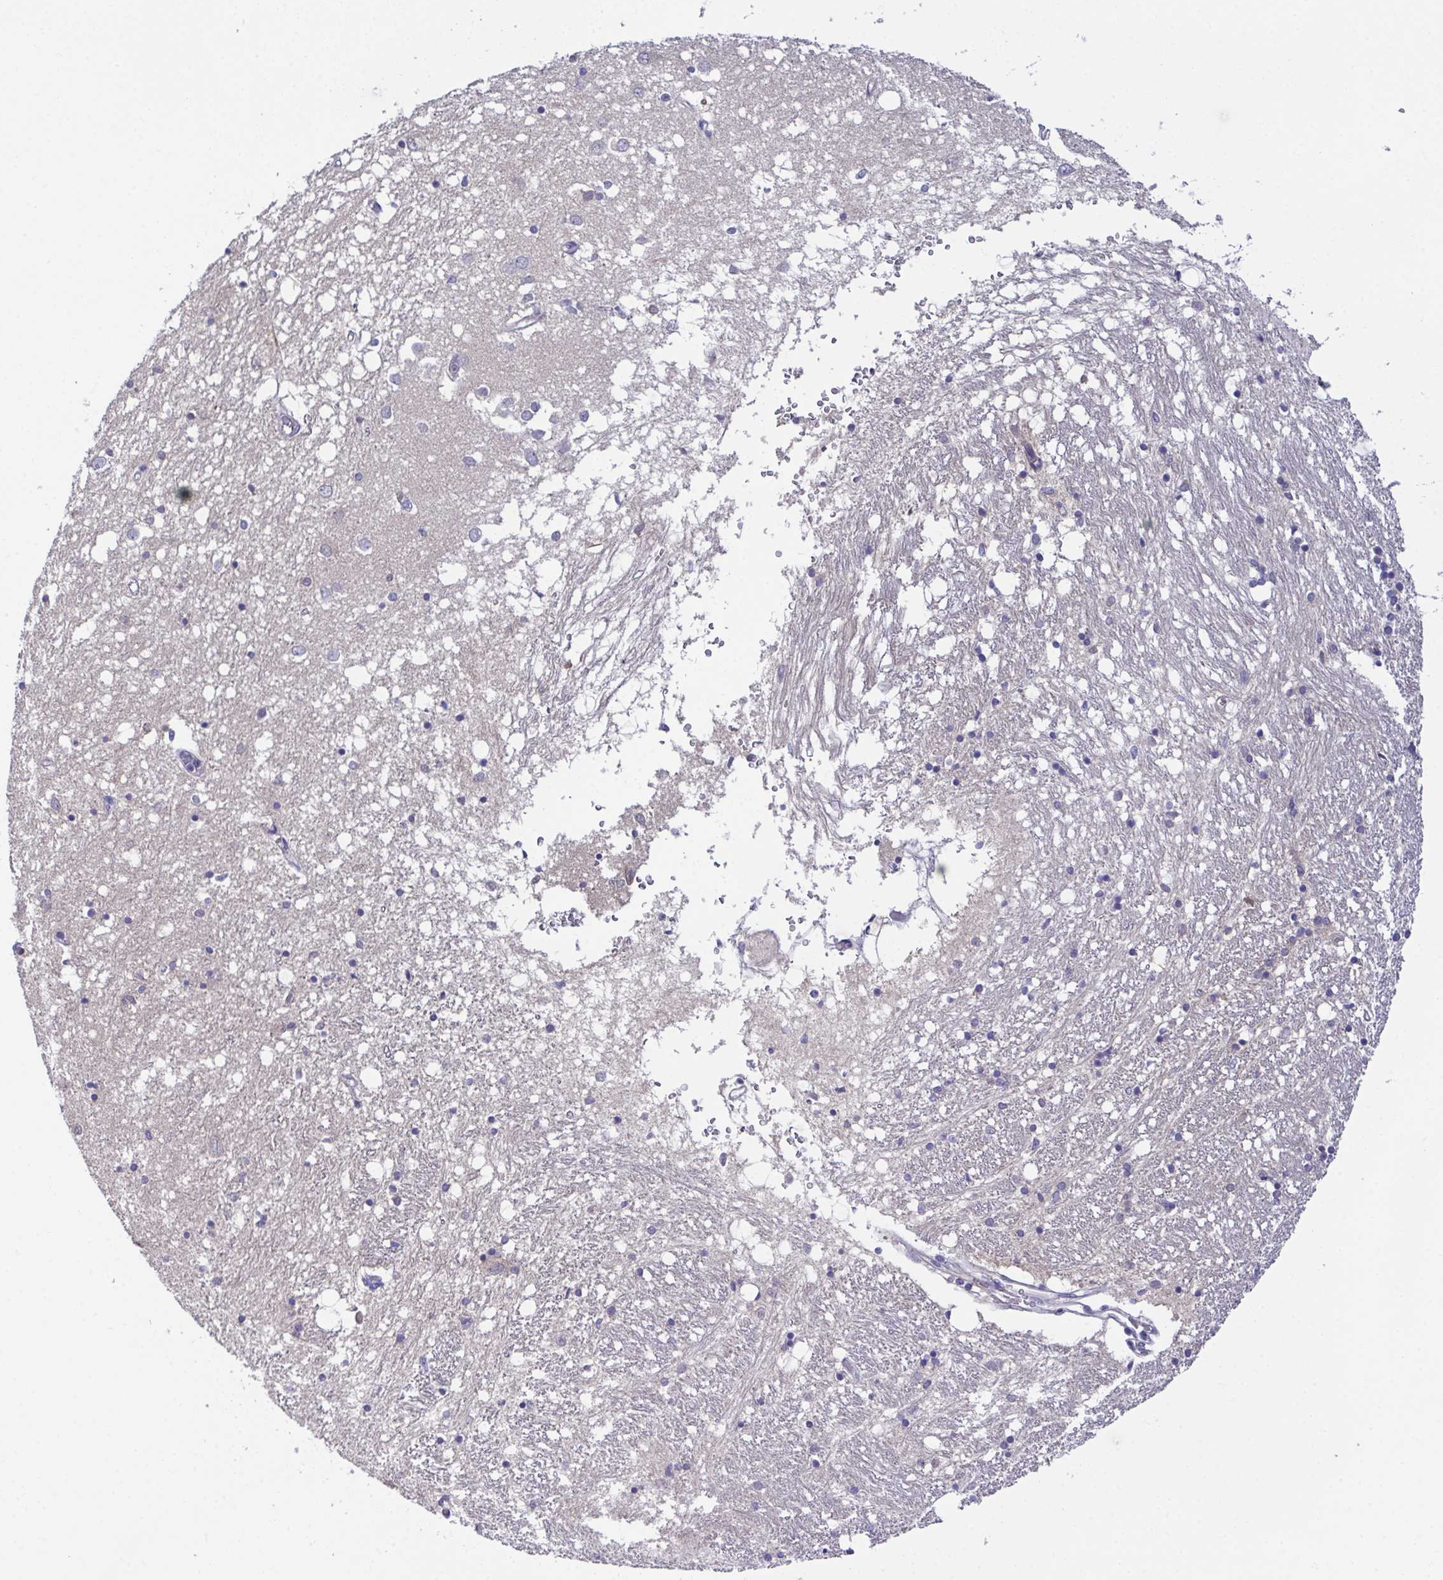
{"staining": {"intensity": "negative", "quantity": "none", "location": "none"}, "tissue": "caudate", "cell_type": "Glial cells", "image_type": "normal", "snomed": [{"axis": "morphology", "description": "Normal tissue, NOS"}, {"axis": "topography", "description": "Lateral ventricle wall"}], "caption": "A high-resolution histopathology image shows immunohistochemistry staining of normal caudate, which displays no significant expression in glial cells. (DAB (3,3'-diaminobenzidine) immunohistochemistry with hematoxylin counter stain).", "gene": "CFAP97D1", "patient": {"sex": "male", "age": 70}}